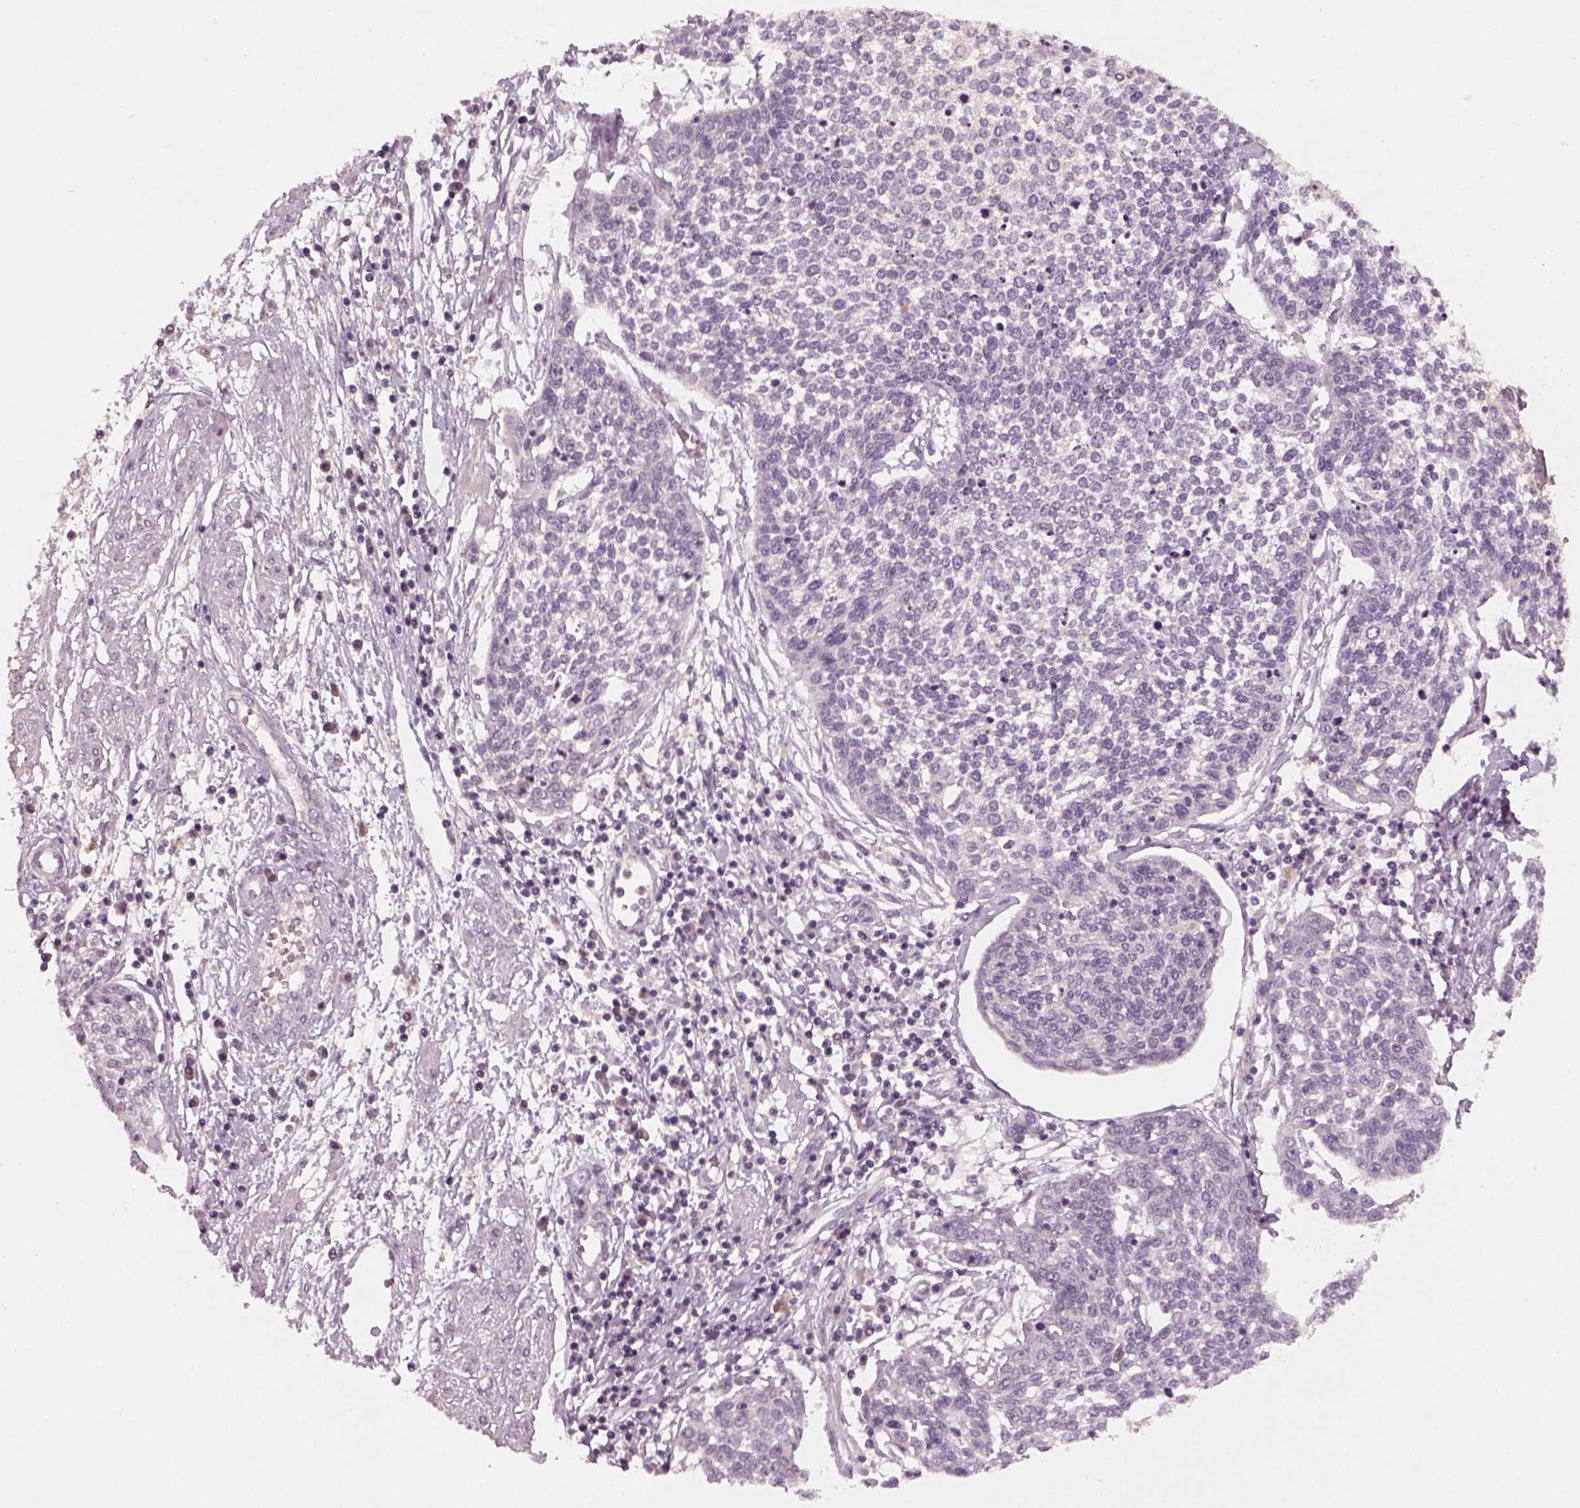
{"staining": {"intensity": "negative", "quantity": "none", "location": "none"}, "tissue": "cervical cancer", "cell_type": "Tumor cells", "image_type": "cancer", "snomed": [{"axis": "morphology", "description": "Squamous cell carcinoma, NOS"}, {"axis": "topography", "description": "Cervix"}], "caption": "Immunohistochemical staining of cervical cancer exhibits no significant expression in tumor cells.", "gene": "GDNF", "patient": {"sex": "female", "age": 34}}